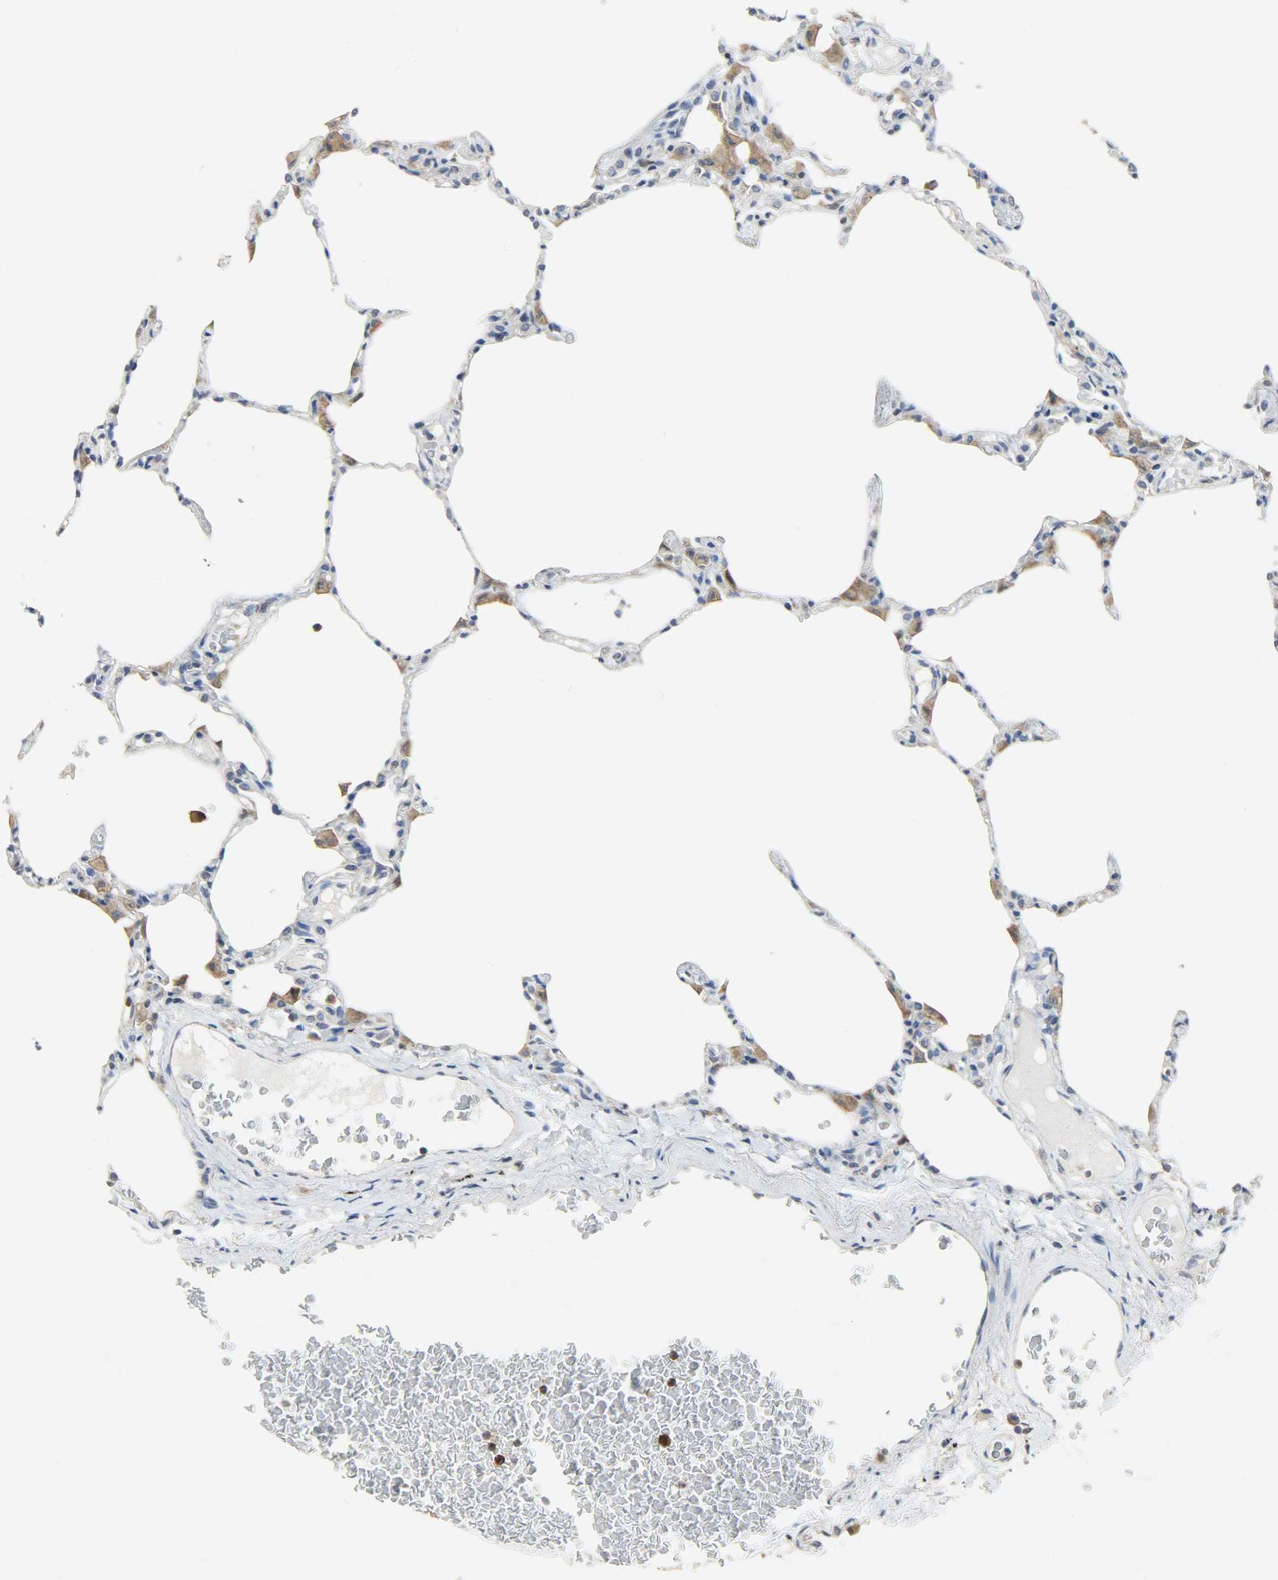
{"staining": {"intensity": "weak", "quantity": "25%-75%", "location": "cytoplasmic/membranous"}, "tissue": "lung", "cell_type": "Alveolar cells", "image_type": "normal", "snomed": [{"axis": "morphology", "description": "Normal tissue, NOS"}, {"axis": "topography", "description": "Lung"}], "caption": "Immunohistochemistry (IHC) staining of normal lung, which exhibits low levels of weak cytoplasmic/membranous staining in about 25%-75% of alveolar cells indicating weak cytoplasmic/membranous protein positivity. The staining was performed using DAB (brown) for protein detection and nuclei were counterstained in hematoxylin (blue).", "gene": "TRIM21", "patient": {"sex": "female", "age": 49}}